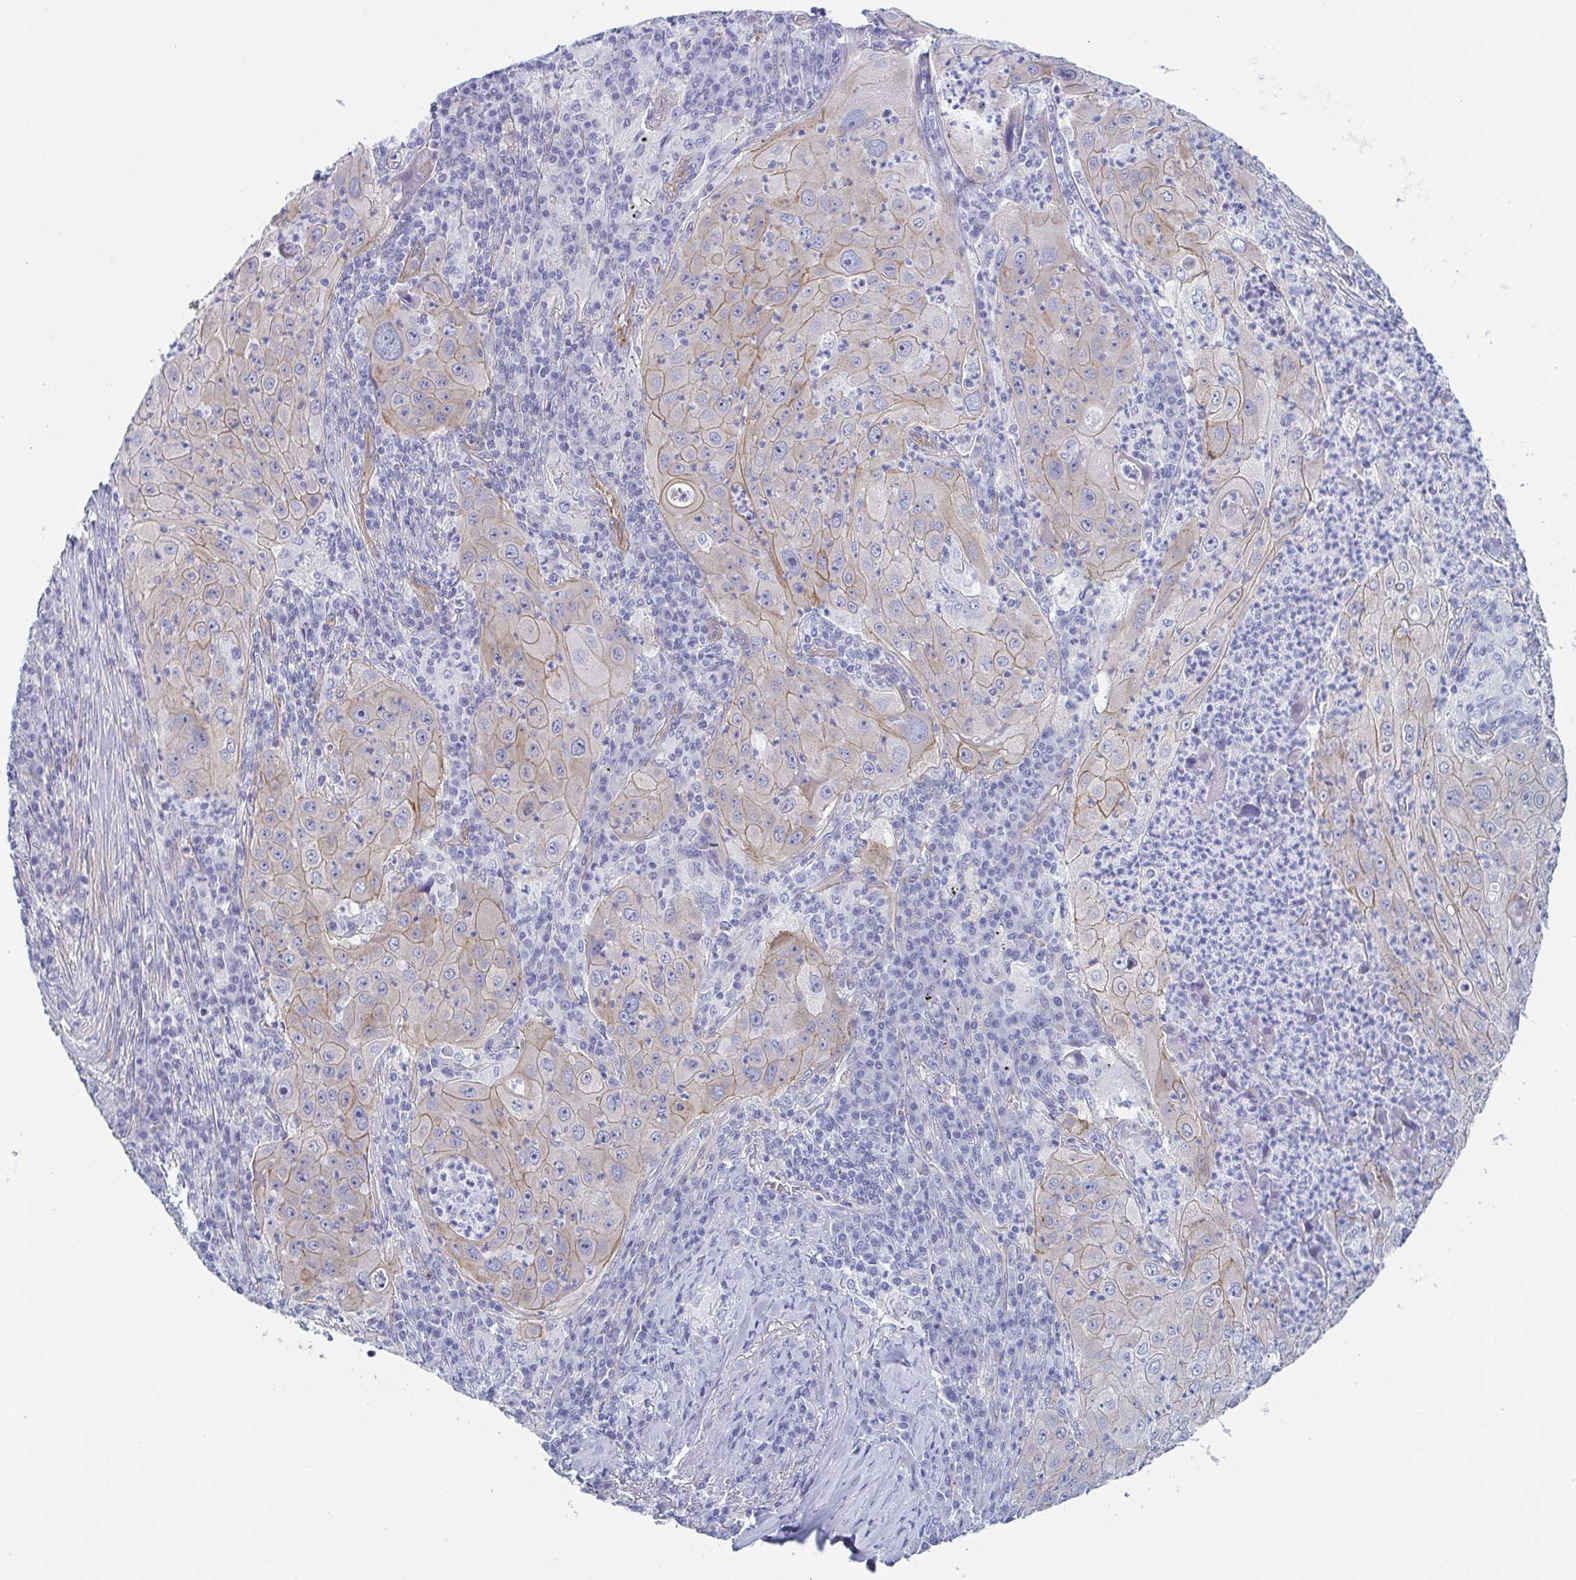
{"staining": {"intensity": "weak", "quantity": "25%-75%", "location": "cytoplasmic/membranous"}, "tissue": "lung cancer", "cell_type": "Tumor cells", "image_type": "cancer", "snomed": [{"axis": "morphology", "description": "Squamous cell carcinoma, NOS"}, {"axis": "topography", "description": "Lung"}], "caption": "The photomicrograph shows staining of lung squamous cell carcinoma, revealing weak cytoplasmic/membranous protein positivity (brown color) within tumor cells. The staining was performed using DAB to visualize the protein expression in brown, while the nuclei were stained in blue with hematoxylin (Magnification: 20x).", "gene": "DYNC1I1", "patient": {"sex": "female", "age": 59}}